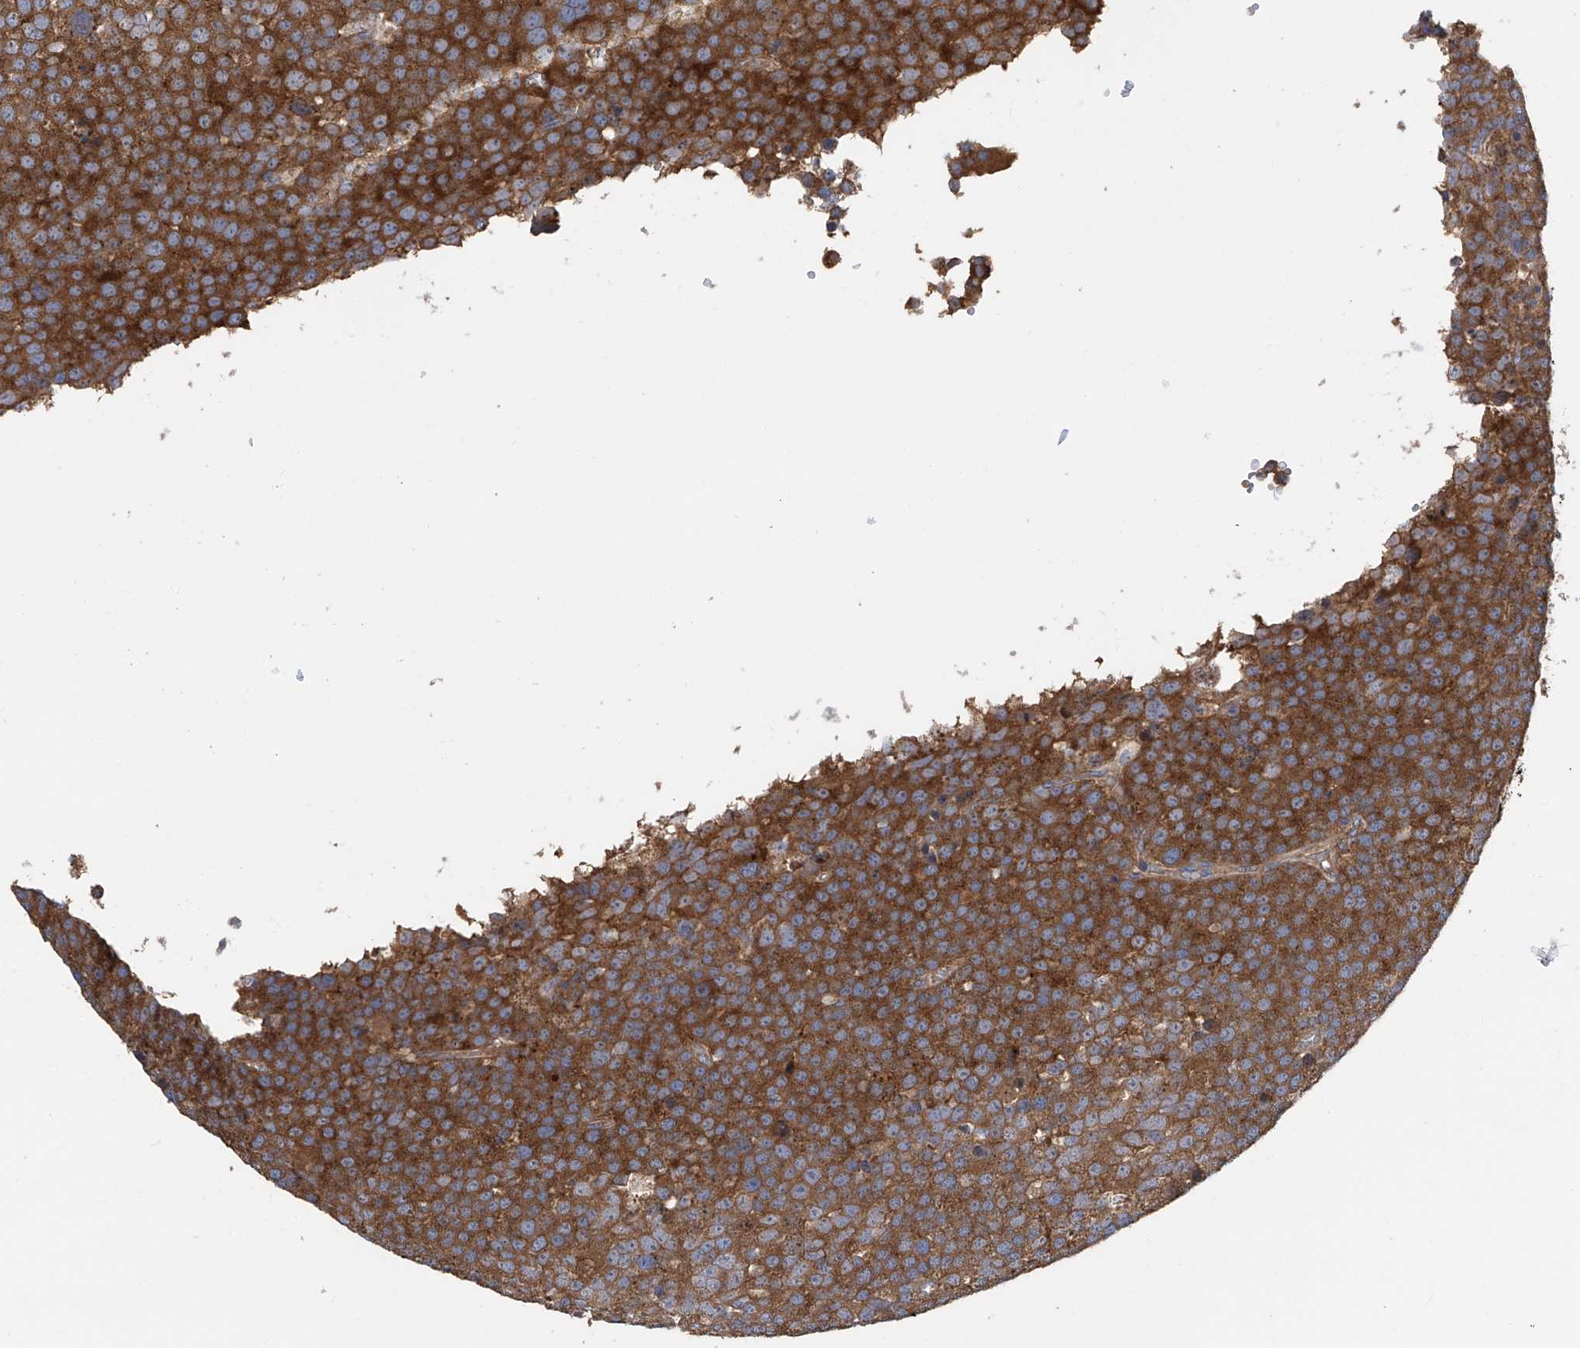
{"staining": {"intensity": "strong", "quantity": ">75%", "location": "cytoplasmic/membranous"}, "tissue": "testis cancer", "cell_type": "Tumor cells", "image_type": "cancer", "snomed": [{"axis": "morphology", "description": "Seminoma, NOS"}, {"axis": "topography", "description": "Testis"}], "caption": "Protein expression analysis of human testis cancer (seminoma) reveals strong cytoplasmic/membranous positivity in approximately >75% of tumor cells.", "gene": "PTK2", "patient": {"sex": "male", "age": 71}}